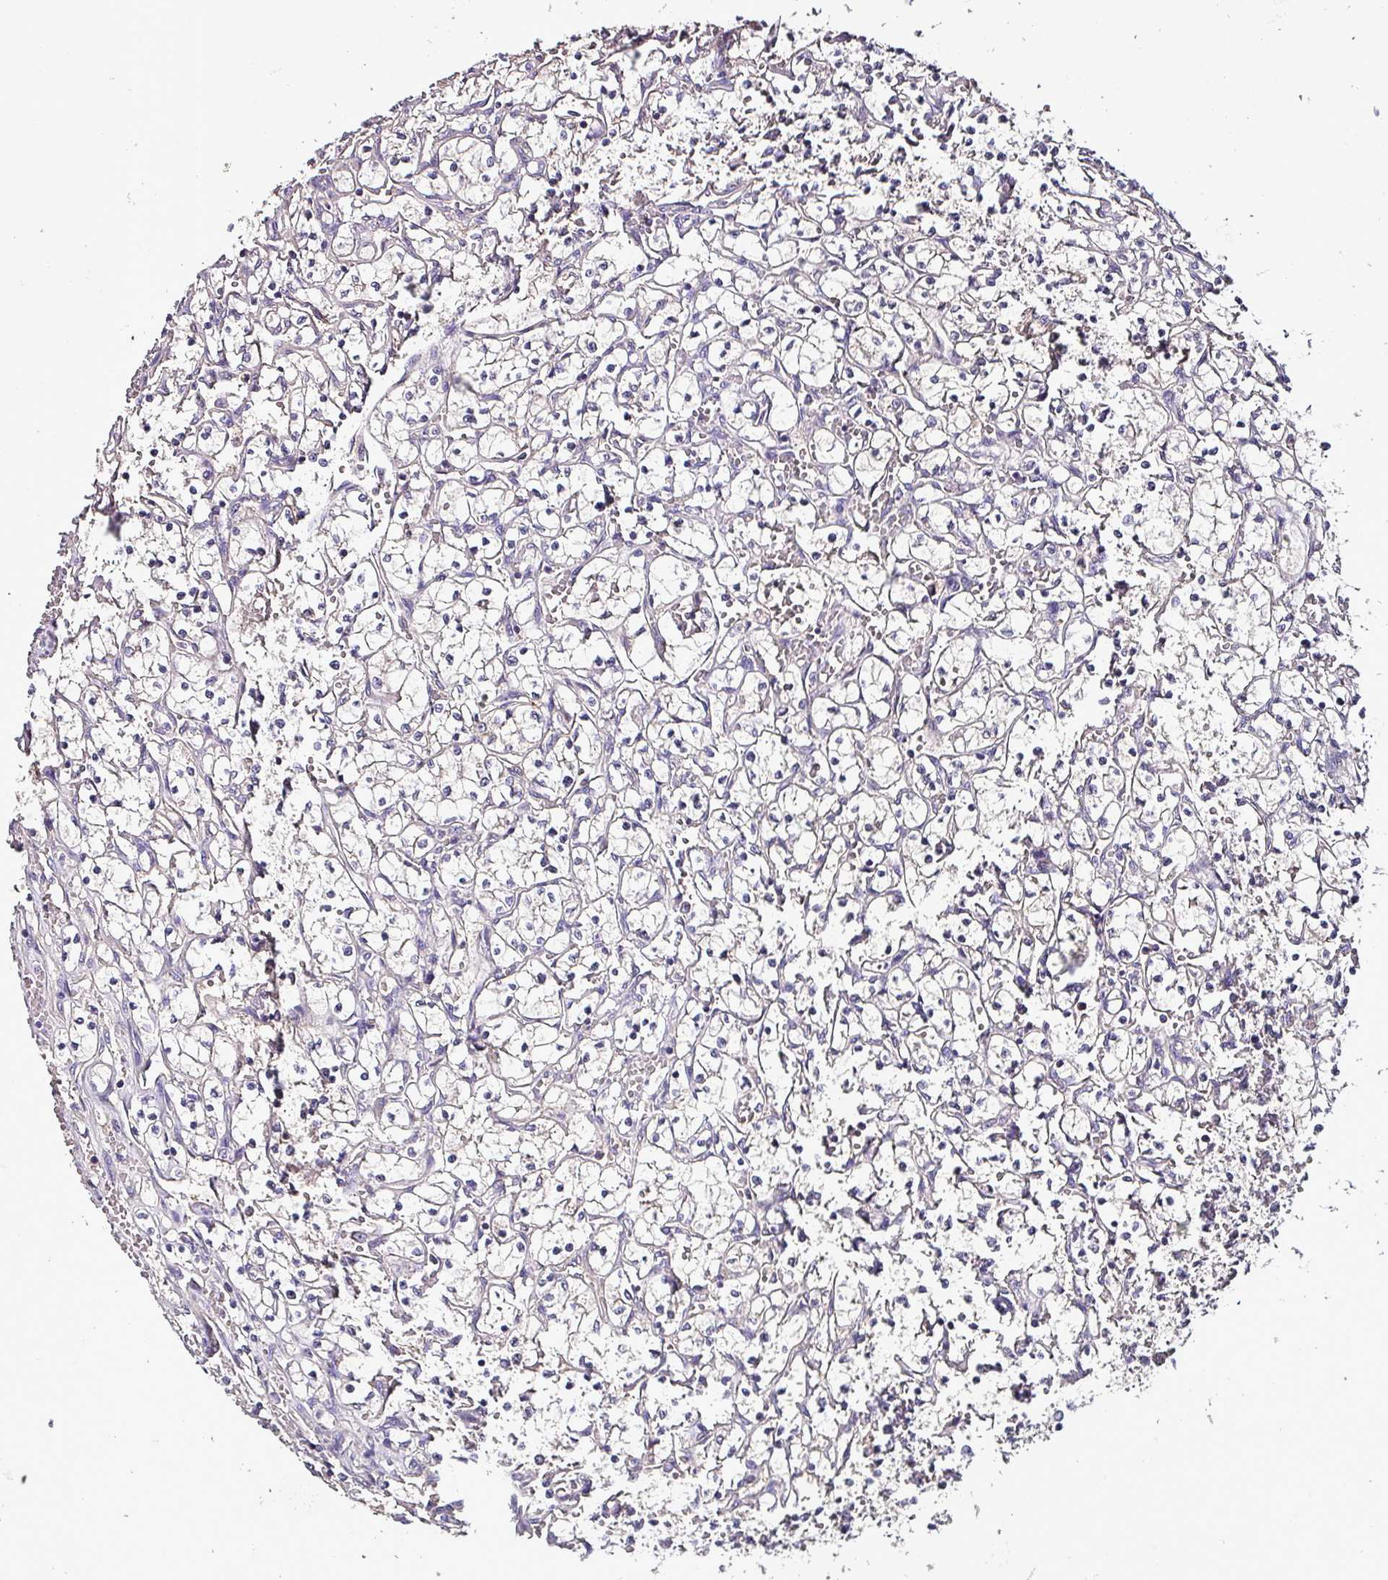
{"staining": {"intensity": "negative", "quantity": "none", "location": "none"}, "tissue": "renal cancer", "cell_type": "Tumor cells", "image_type": "cancer", "snomed": [{"axis": "morphology", "description": "Adenocarcinoma, NOS"}, {"axis": "topography", "description": "Kidney"}], "caption": "Photomicrograph shows no protein positivity in tumor cells of renal cancer tissue. (DAB (3,3'-diaminobenzidine) immunohistochemistry visualized using brightfield microscopy, high magnification).", "gene": "PAFAH1B2", "patient": {"sex": "female", "age": 69}}